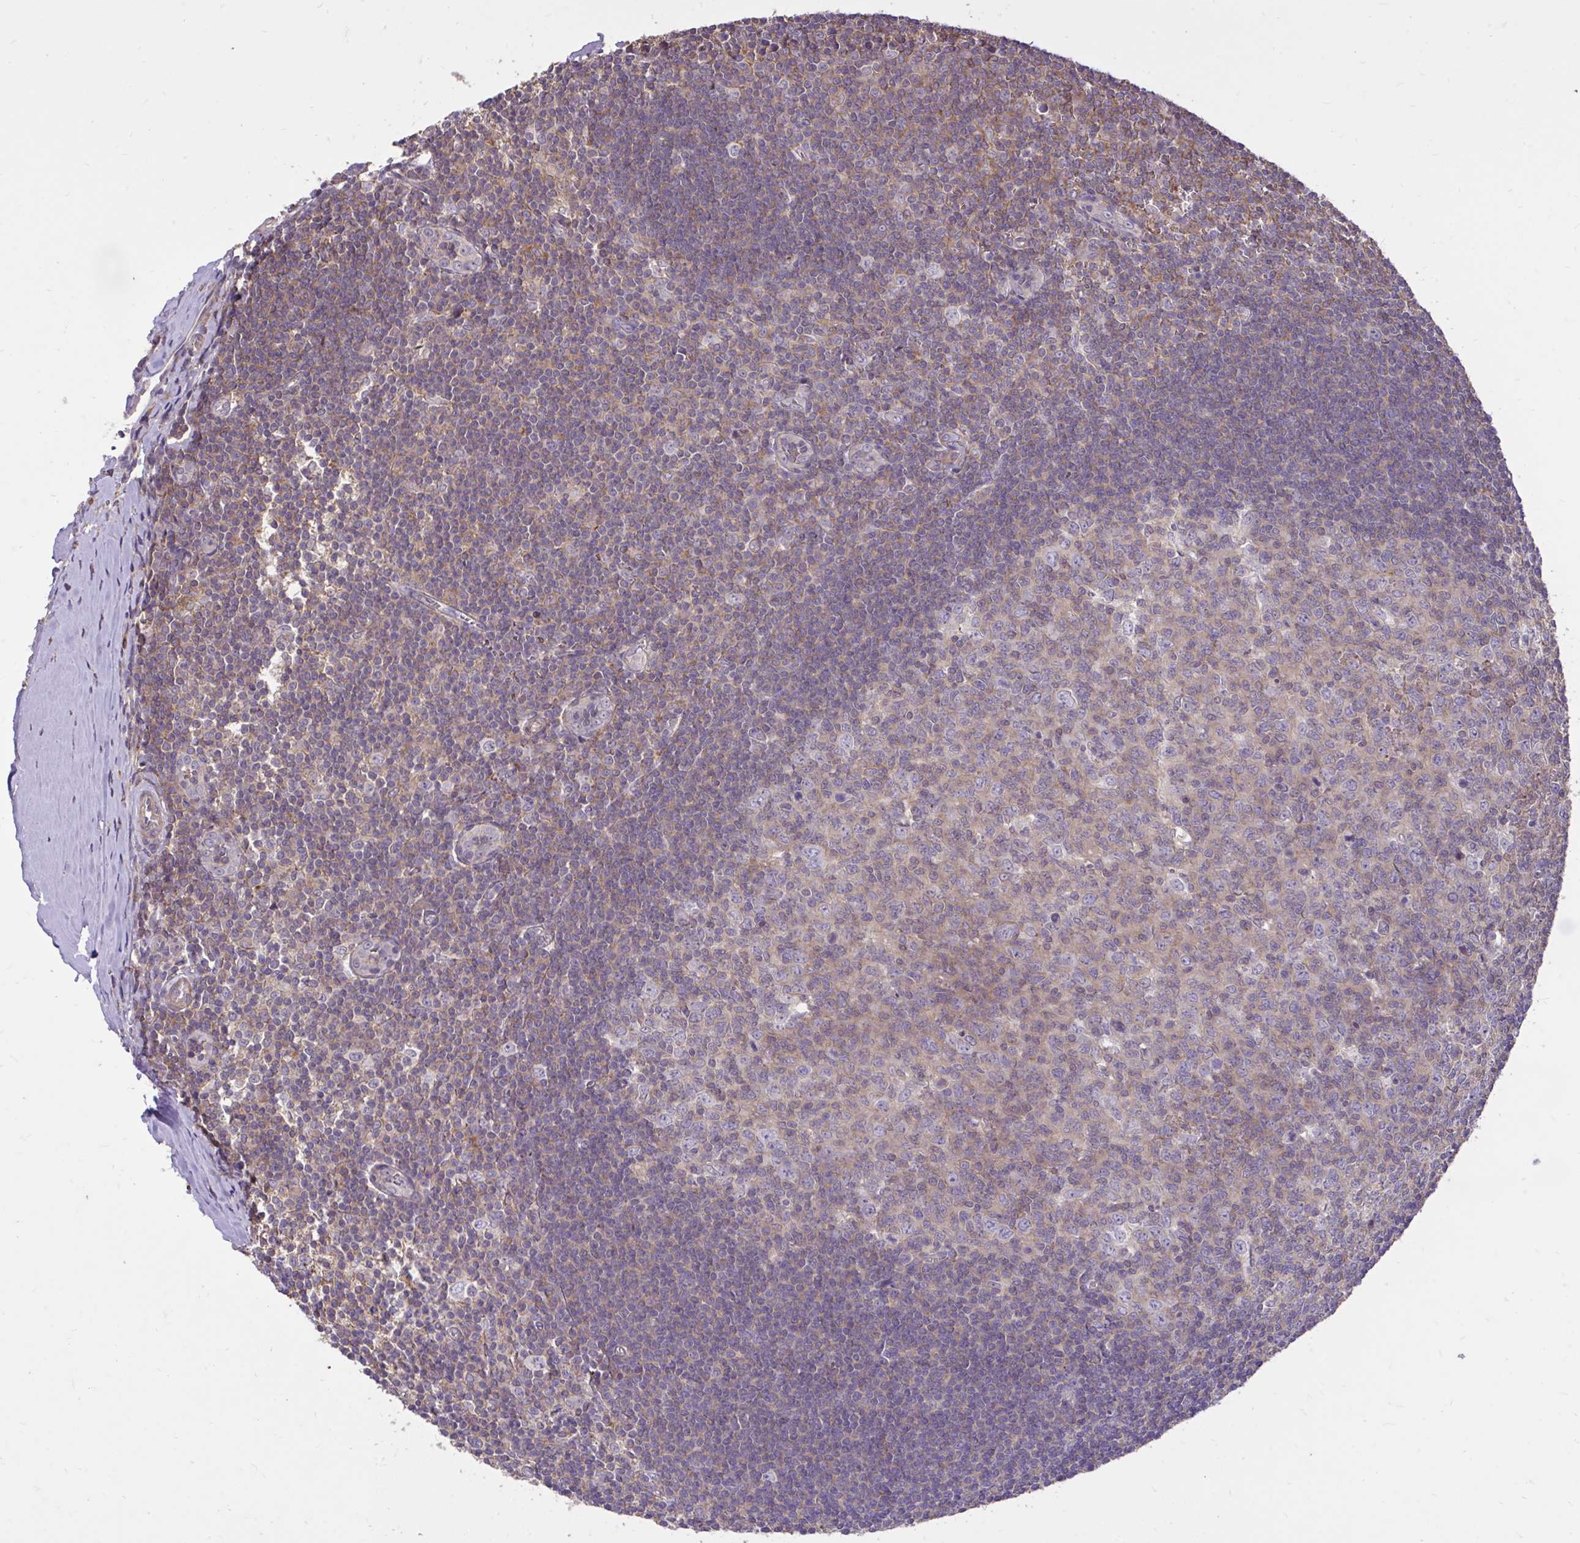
{"staining": {"intensity": "weak", "quantity": "25%-75%", "location": "cytoplasmic/membranous"}, "tissue": "tonsil", "cell_type": "Germinal center cells", "image_type": "normal", "snomed": [{"axis": "morphology", "description": "Normal tissue, NOS"}, {"axis": "topography", "description": "Tonsil"}], "caption": "Germinal center cells show weak cytoplasmic/membranous staining in approximately 25%-75% of cells in benign tonsil. (DAB IHC with brightfield microscopy, high magnification).", "gene": "IGFL2", "patient": {"sex": "male", "age": 27}}